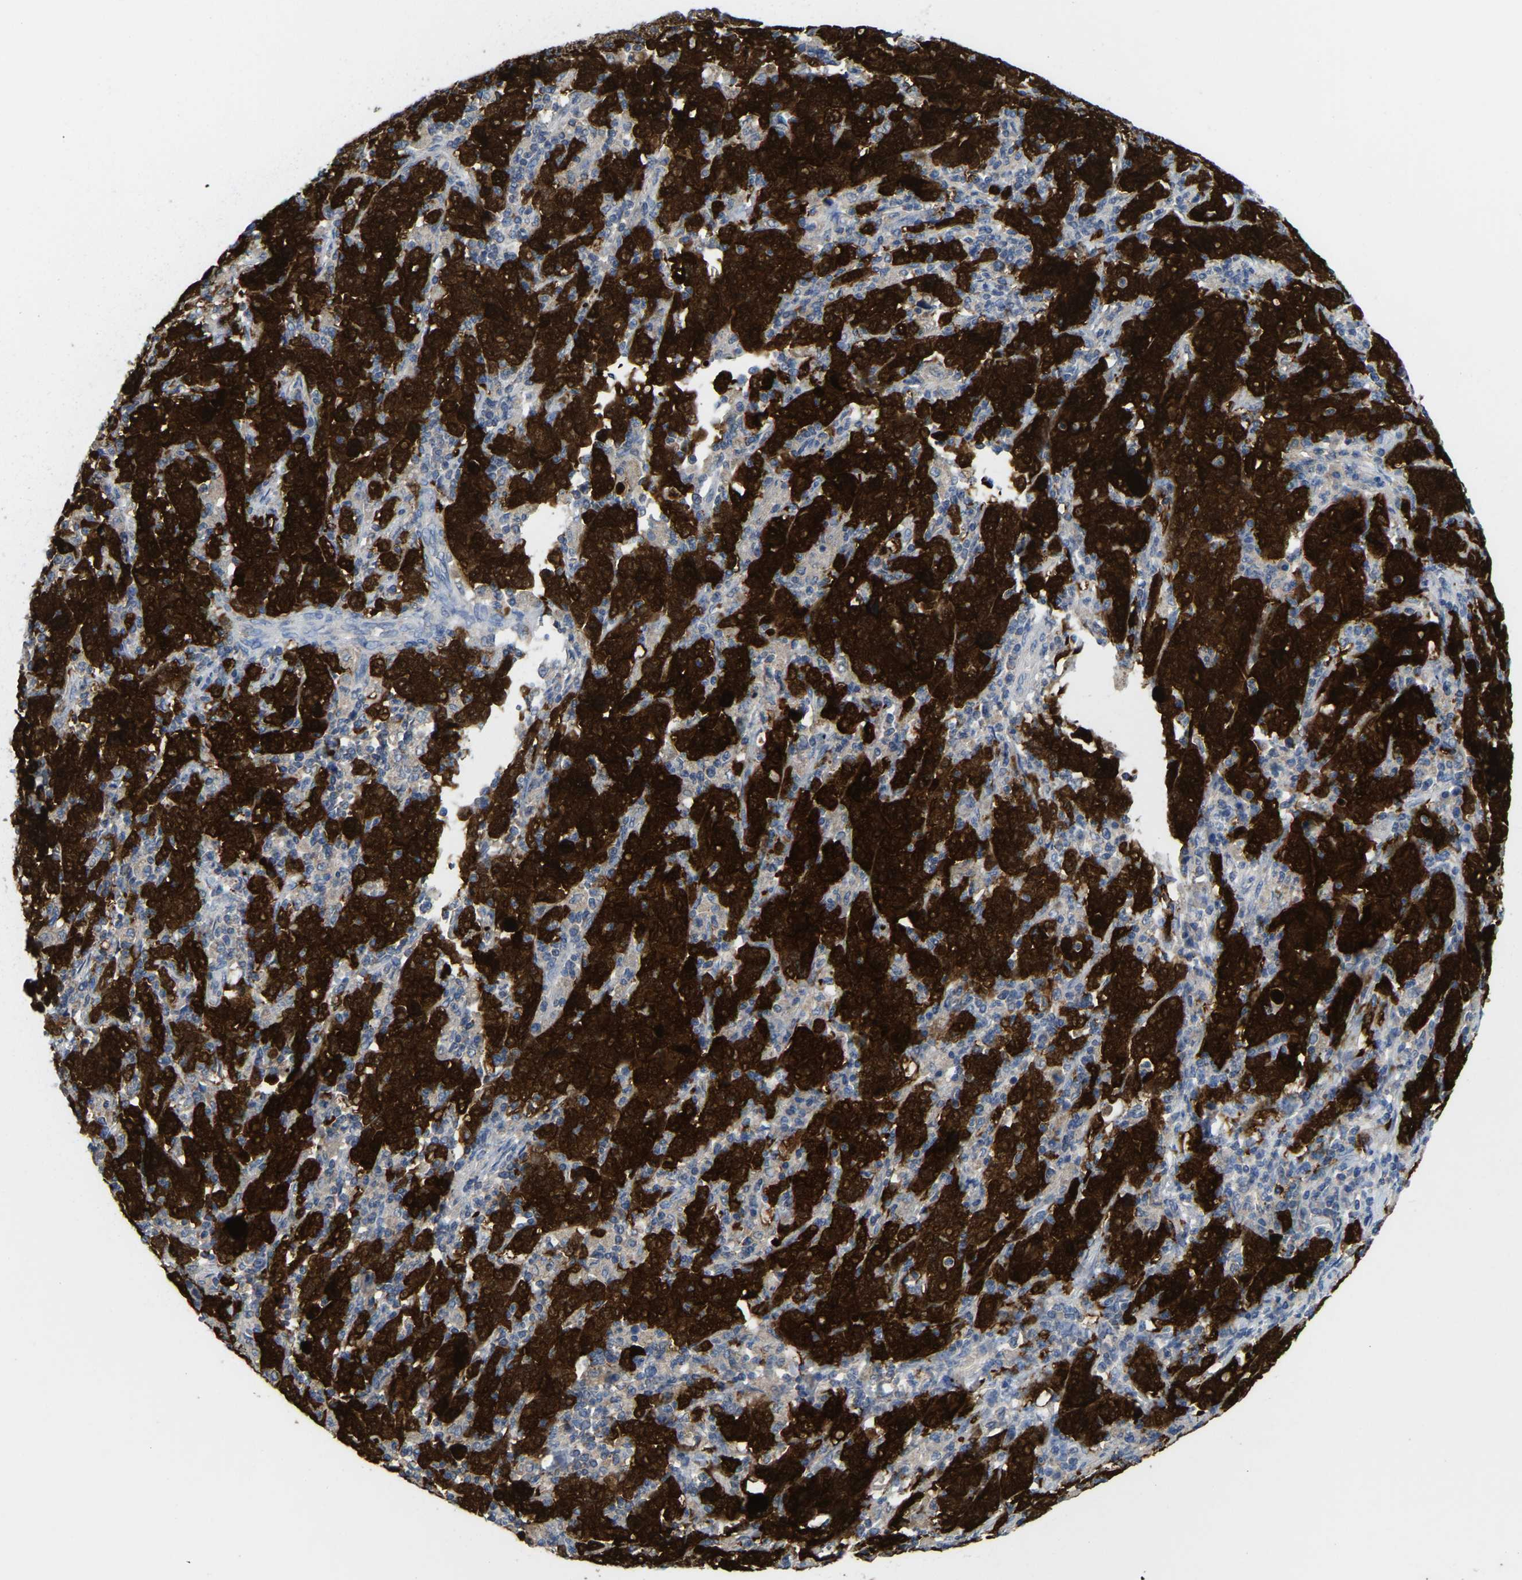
{"staining": {"intensity": "strong", "quantity": ">75%", "location": "cytoplasmic/membranous"}, "tissue": "stomach cancer", "cell_type": "Tumor cells", "image_type": "cancer", "snomed": [{"axis": "morphology", "description": "Adenocarcinoma, NOS"}, {"axis": "topography", "description": "Stomach, upper"}], "caption": "The photomicrograph exhibits a brown stain indicating the presence of a protein in the cytoplasmic/membranous of tumor cells in stomach adenocarcinoma.", "gene": "SERPINB5", "patient": {"sex": "male", "age": 69}}